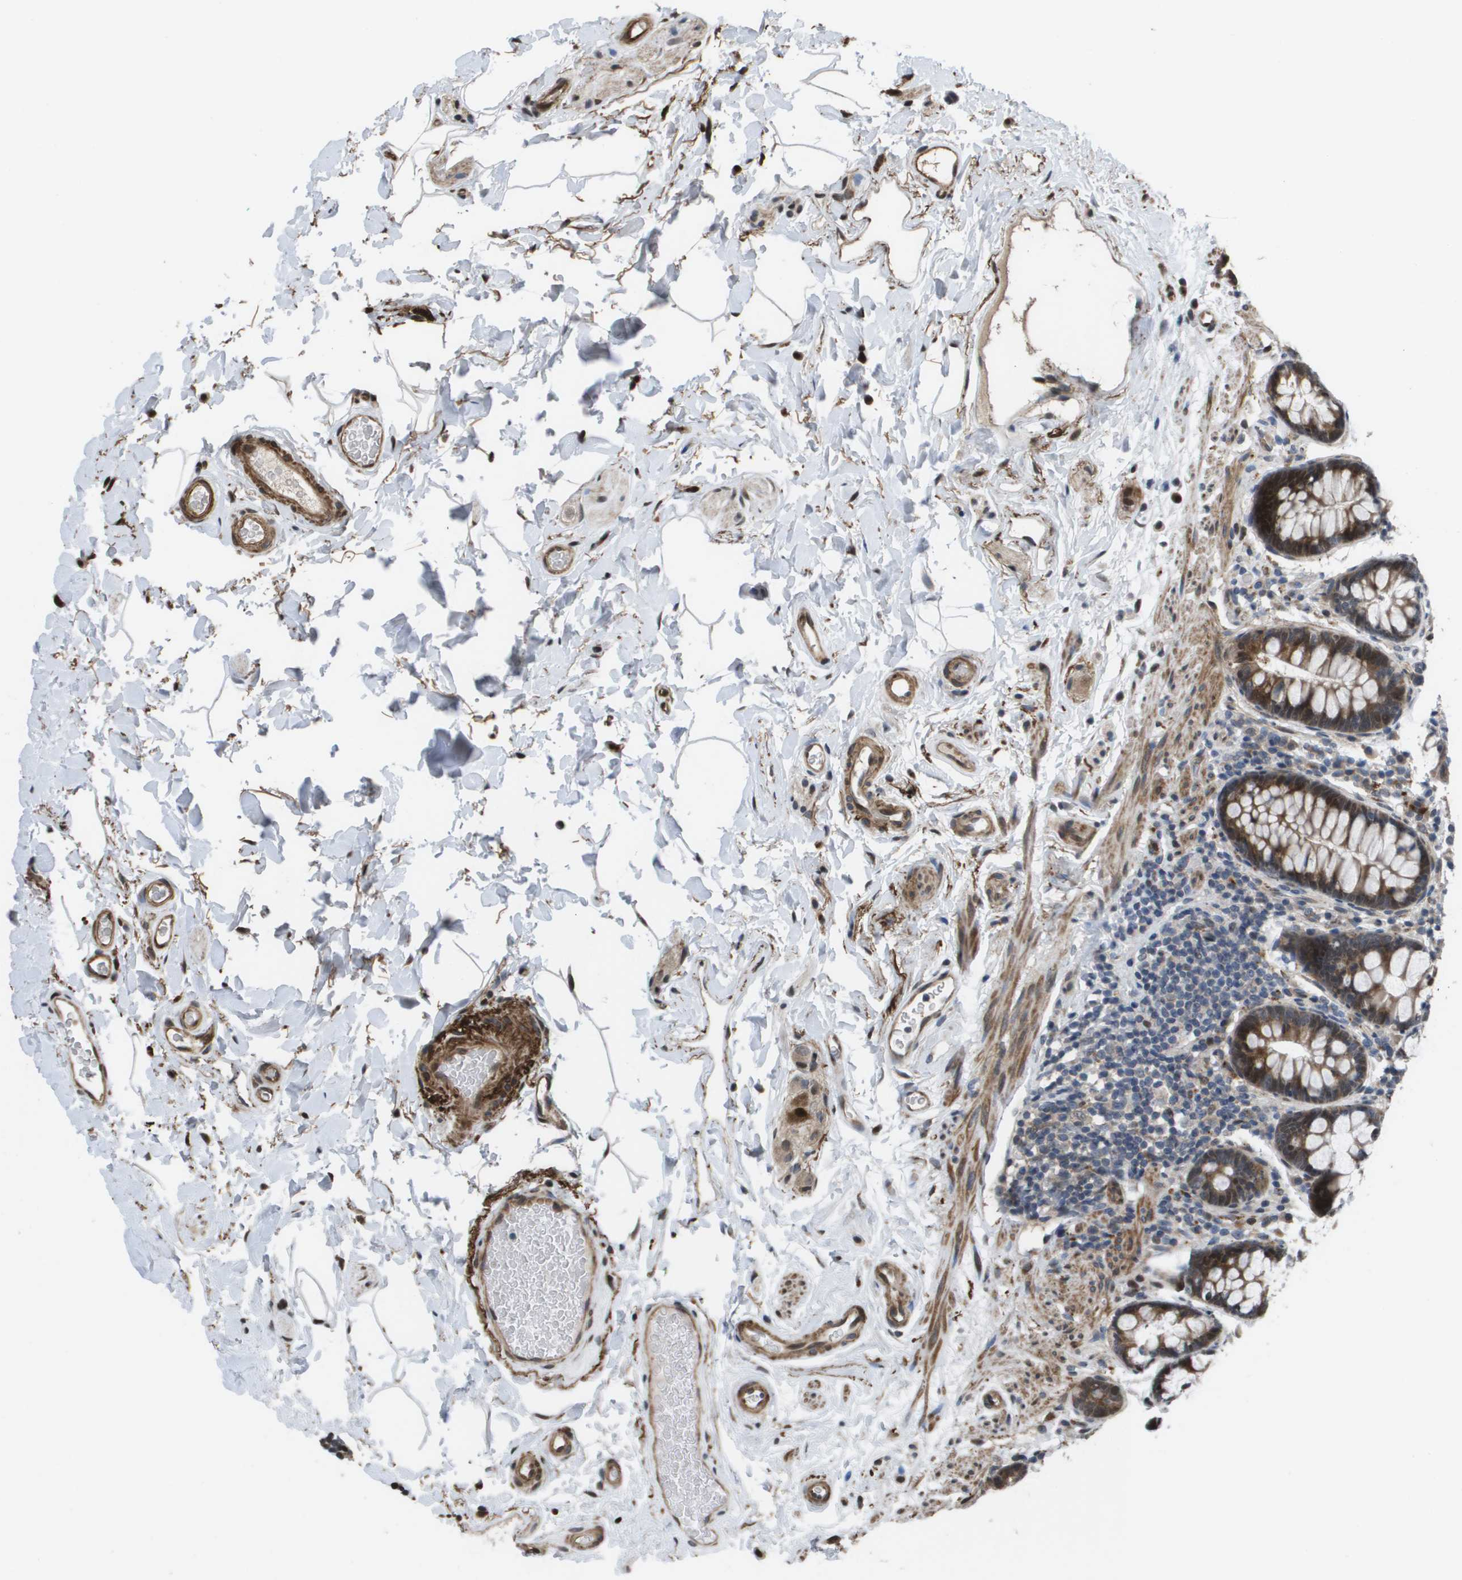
{"staining": {"intensity": "moderate", "quantity": ">75%", "location": "cytoplasmic/membranous"}, "tissue": "colon", "cell_type": "Endothelial cells", "image_type": "normal", "snomed": [{"axis": "morphology", "description": "Normal tissue, NOS"}, {"axis": "topography", "description": "Colon"}], "caption": "Colon stained for a protein reveals moderate cytoplasmic/membranous positivity in endothelial cells. (DAB (3,3'-diaminobenzidine) IHC, brown staining for protein, blue staining for nuclei).", "gene": "AXIN2", "patient": {"sex": "female", "age": 80}}